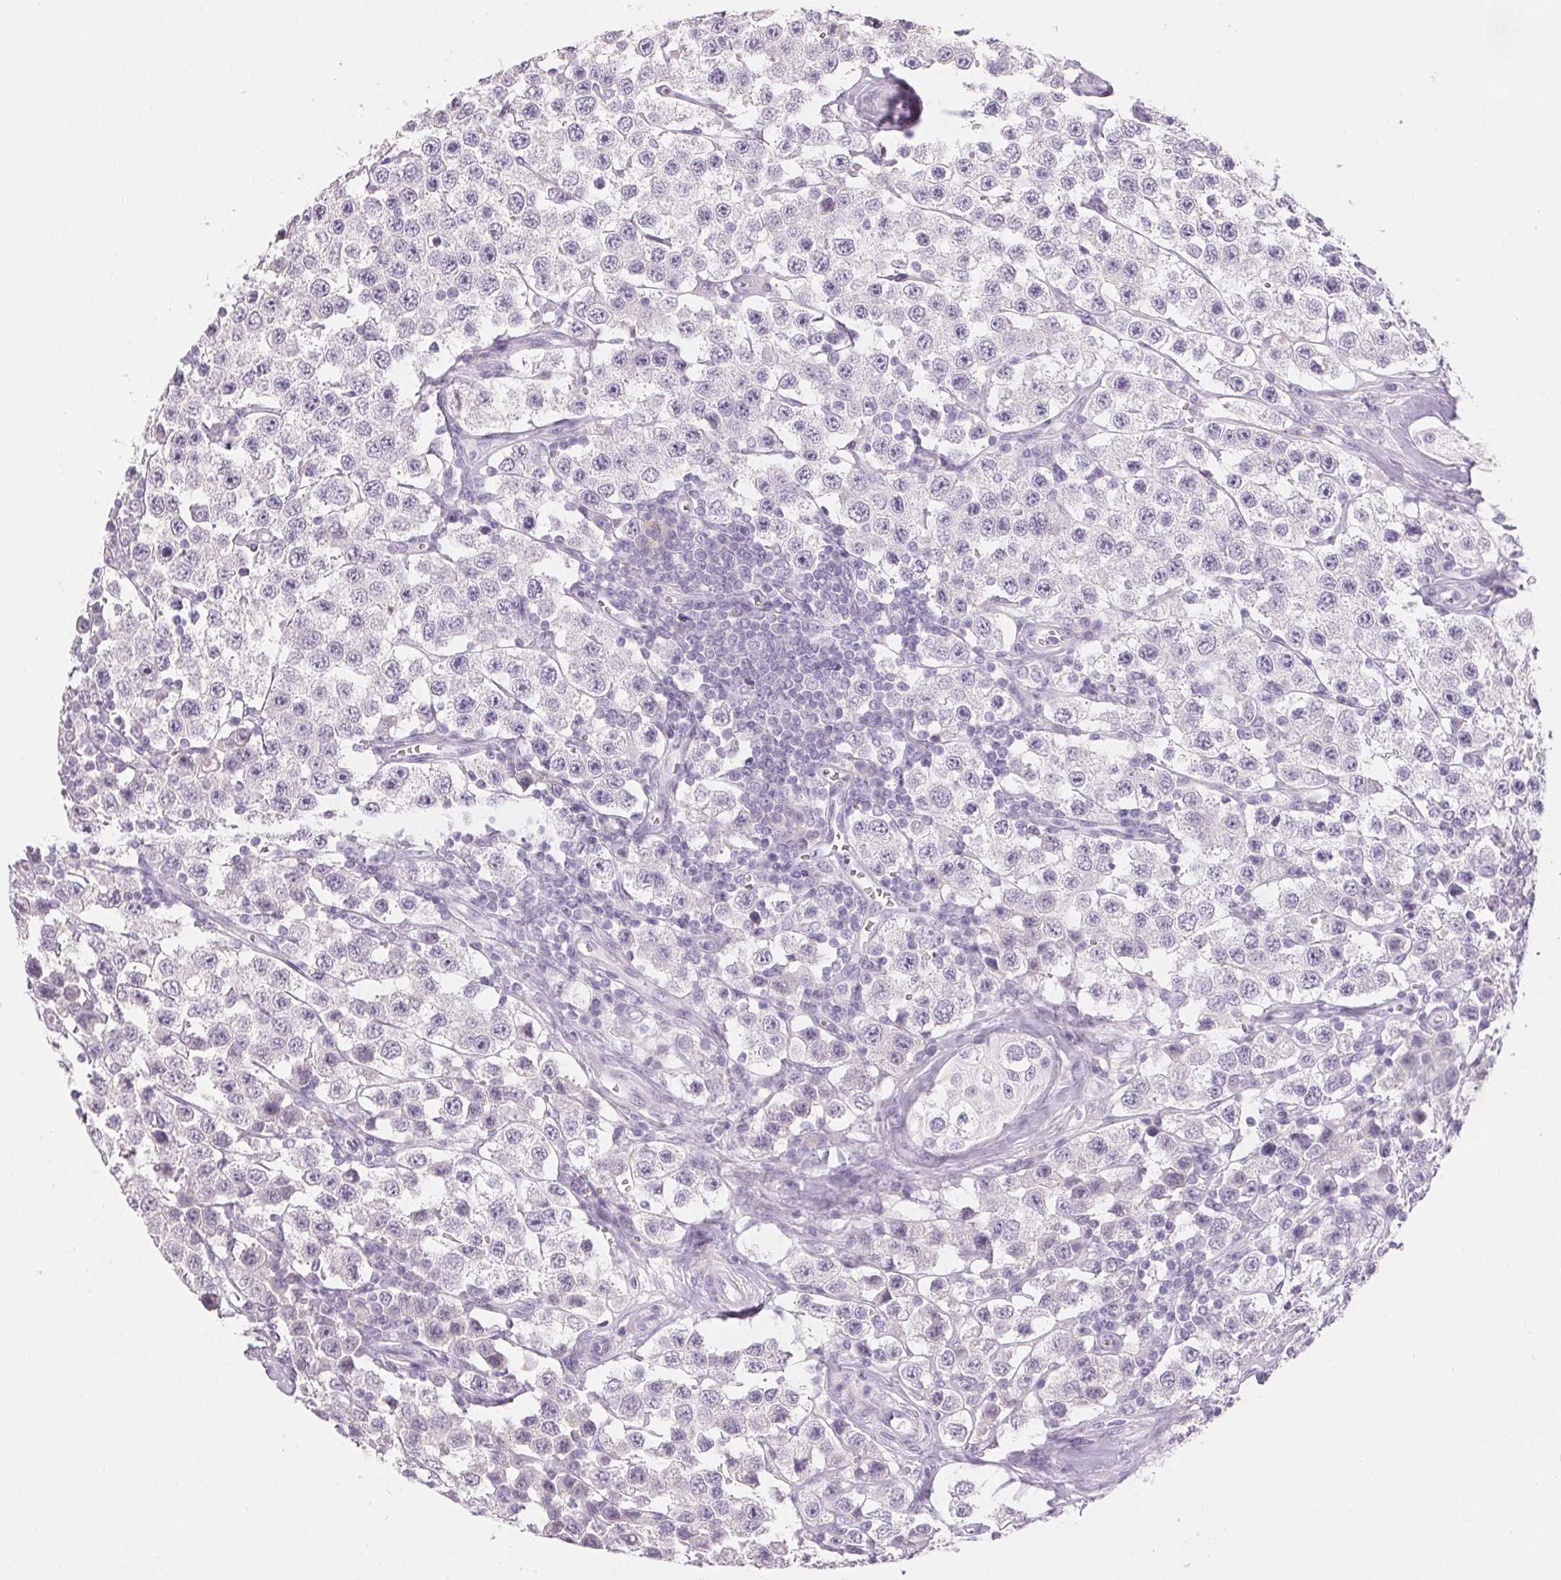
{"staining": {"intensity": "negative", "quantity": "none", "location": "none"}, "tissue": "testis cancer", "cell_type": "Tumor cells", "image_type": "cancer", "snomed": [{"axis": "morphology", "description": "Seminoma, NOS"}, {"axis": "topography", "description": "Testis"}], "caption": "This is an immunohistochemistry photomicrograph of testis seminoma. There is no expression in tumor cells.", "gene": "BPIFB2", "patient": {"sex": "male", "age": 34}}